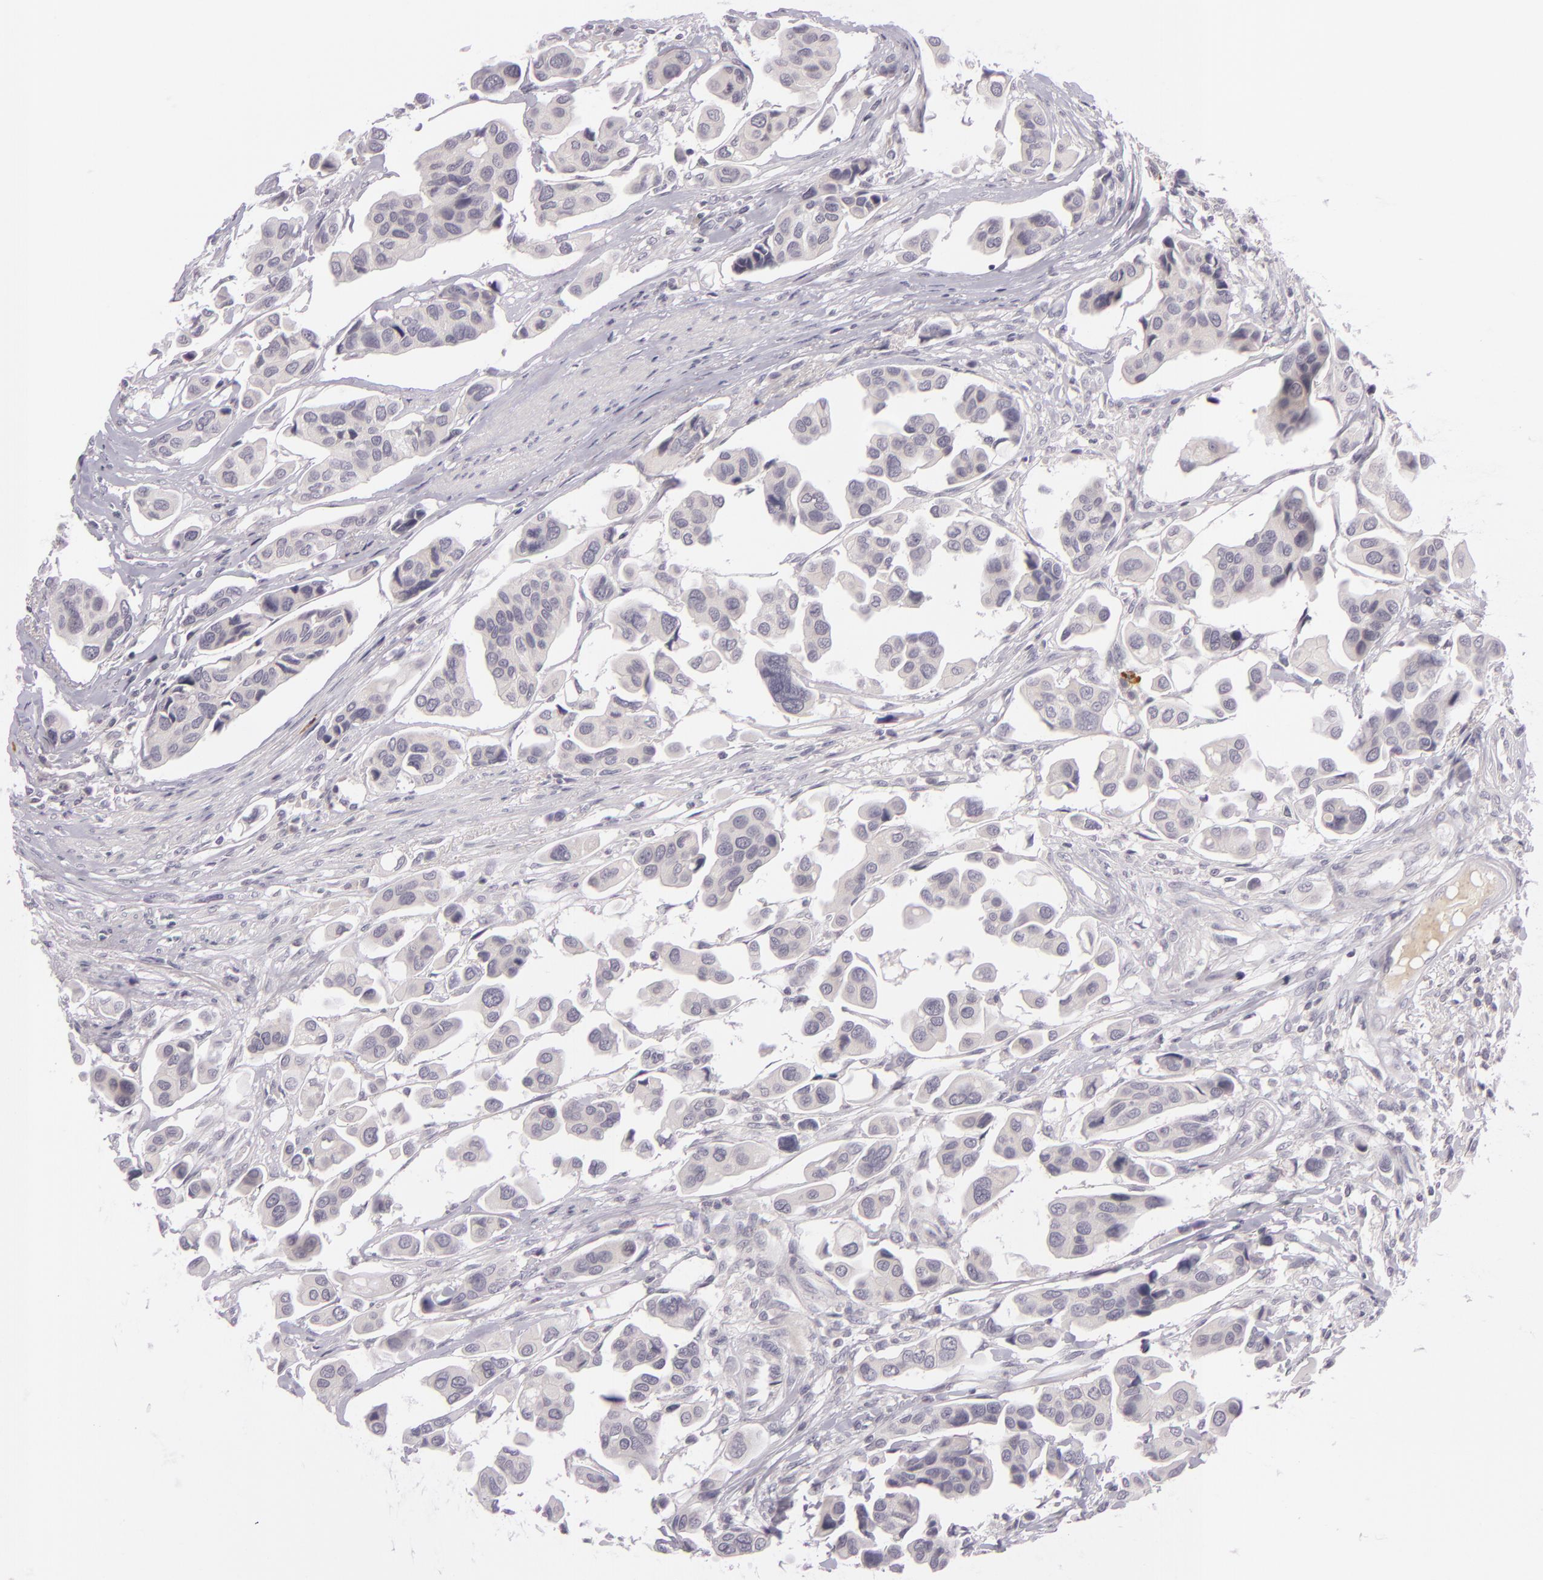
{"staining": {"intensity": "negative", "quantity": "none", "location": "none"}, "tissue": "urothelial cancer", "cell_type": "Tumor cells", "image_type": "cancer", "snomed": [{"axis": "morphology", "description": "Adenocarcinoma, NOS"}, {"axis": "topography", "description": "Urinary bladder"}], "caption": "High power microscopy image of an immunohistochemistry (IHC) micrograph of adenocarcinoma, revealing no significant positivity in tumor cells.", "gene": "DAG1", "patient": {"sex": "male", "age": 61}}